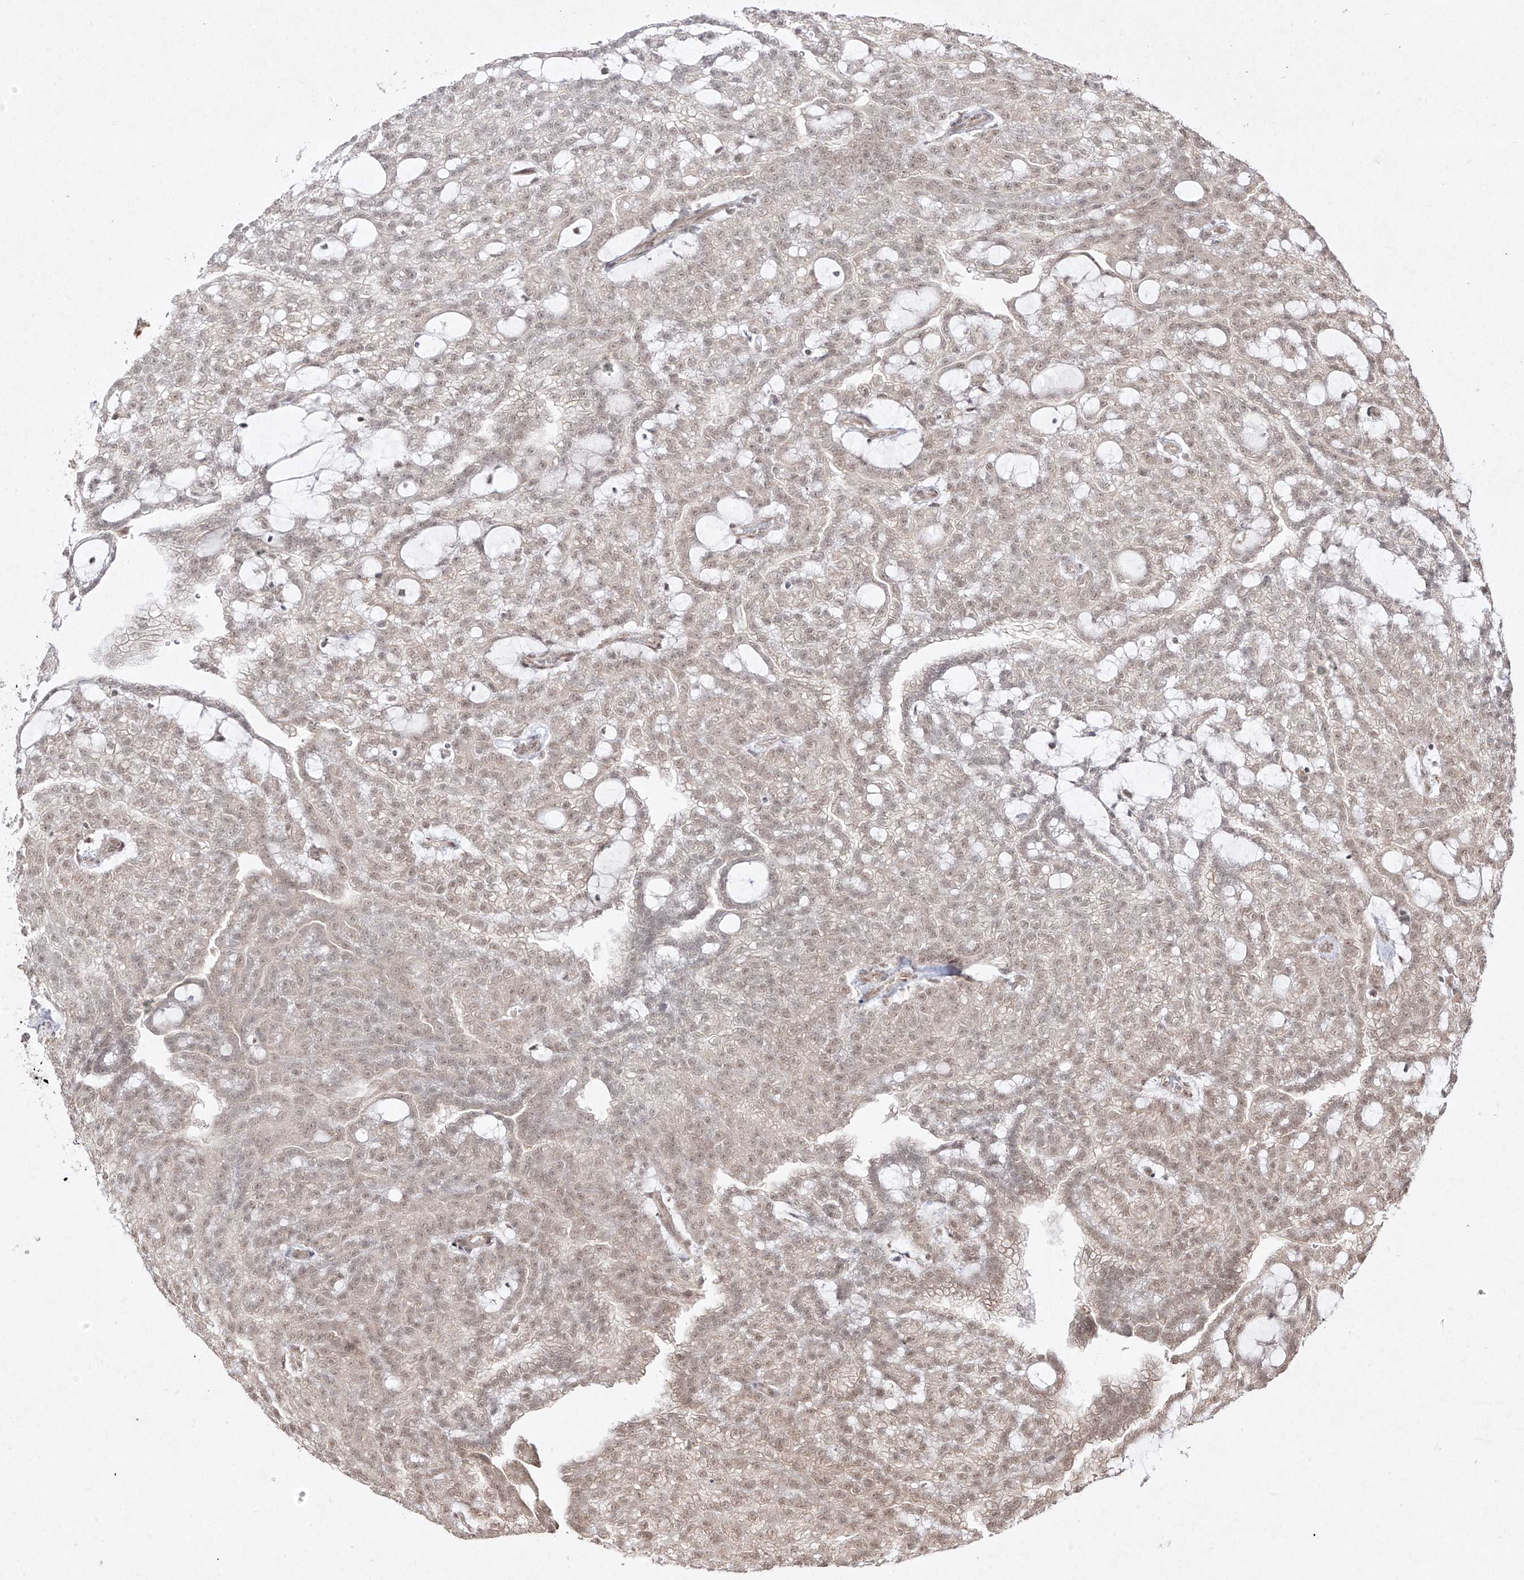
{"staining": {"intensity": "weak", "quantity": "25%-75%", "location": "nuclear"}, "tissue": "renal cancer", "cell_type": "Tumor cells", "image_type": "cancer", "snomed": [{"axis": "morphology", "description": "Adenocarcinoma, NOS"}, {"axis": "topography", "description": "Kidney"}], "caption": "IHC (DAB (3,3'-diaminobenzidine)) staining of adenocarcinoma (renal) demonstrates weak nuclear protein positivity in about 25%-75% of tumor cells.", "gene": "SNRNP27", "patient": {"sex": "male", "age": 63}}